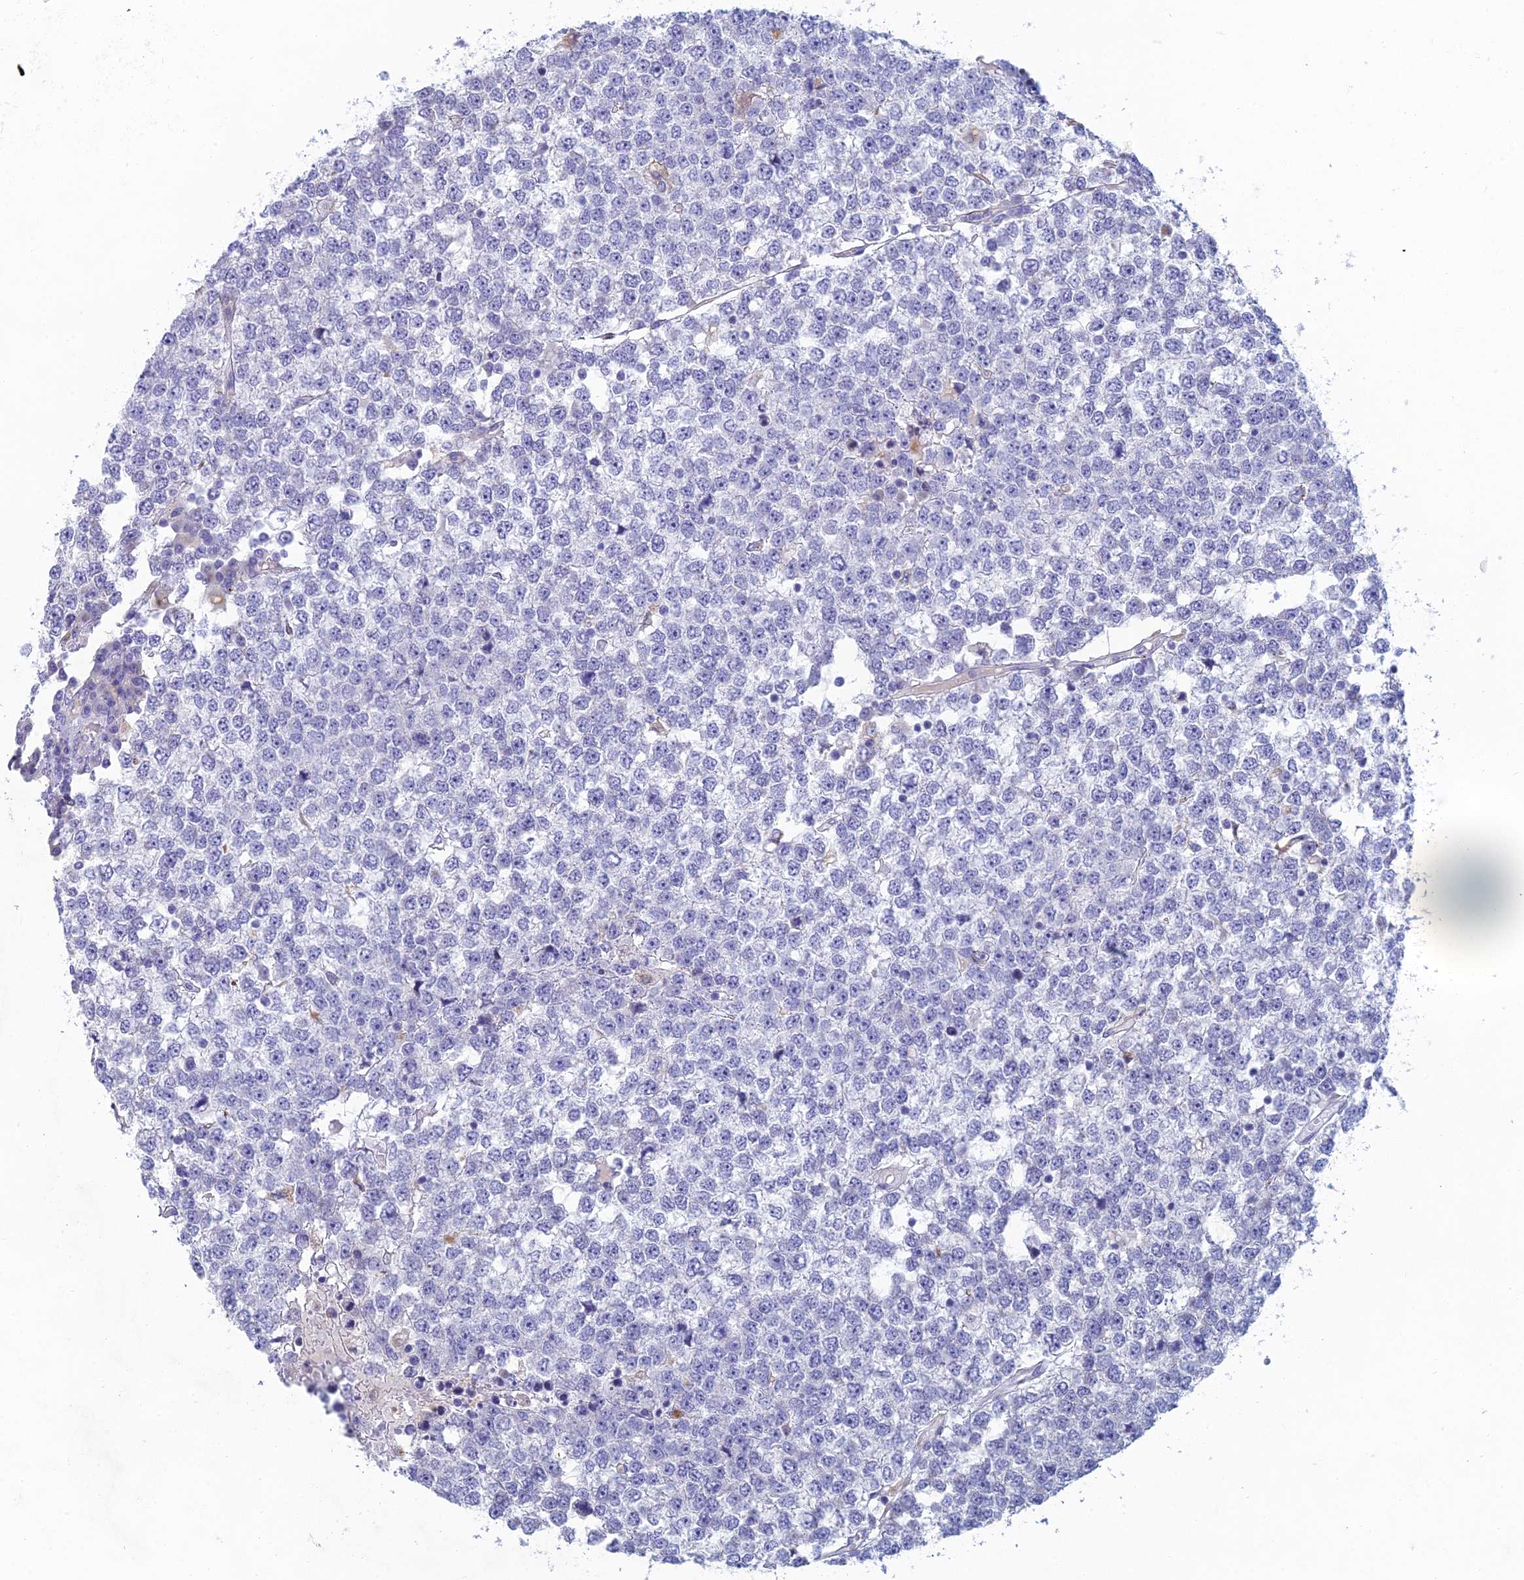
{"staining": {"intensity": "negative", "quantity": "none", "location": "none"}, "tissue": "testis cancer", "cell_type": "Tumor cells", "image_type": "cancer", "snomed": [{"axis": "morphology", "description": "Seminoma, NOS"}, {"axis": "topography", "description": "Testis"}], "caption": "Histopathology image shows no protein staining in tumor cells of seminoma (testis) tissue.", "gene": "FERD3L", "patient": {"sex": "male", "age": 65}}